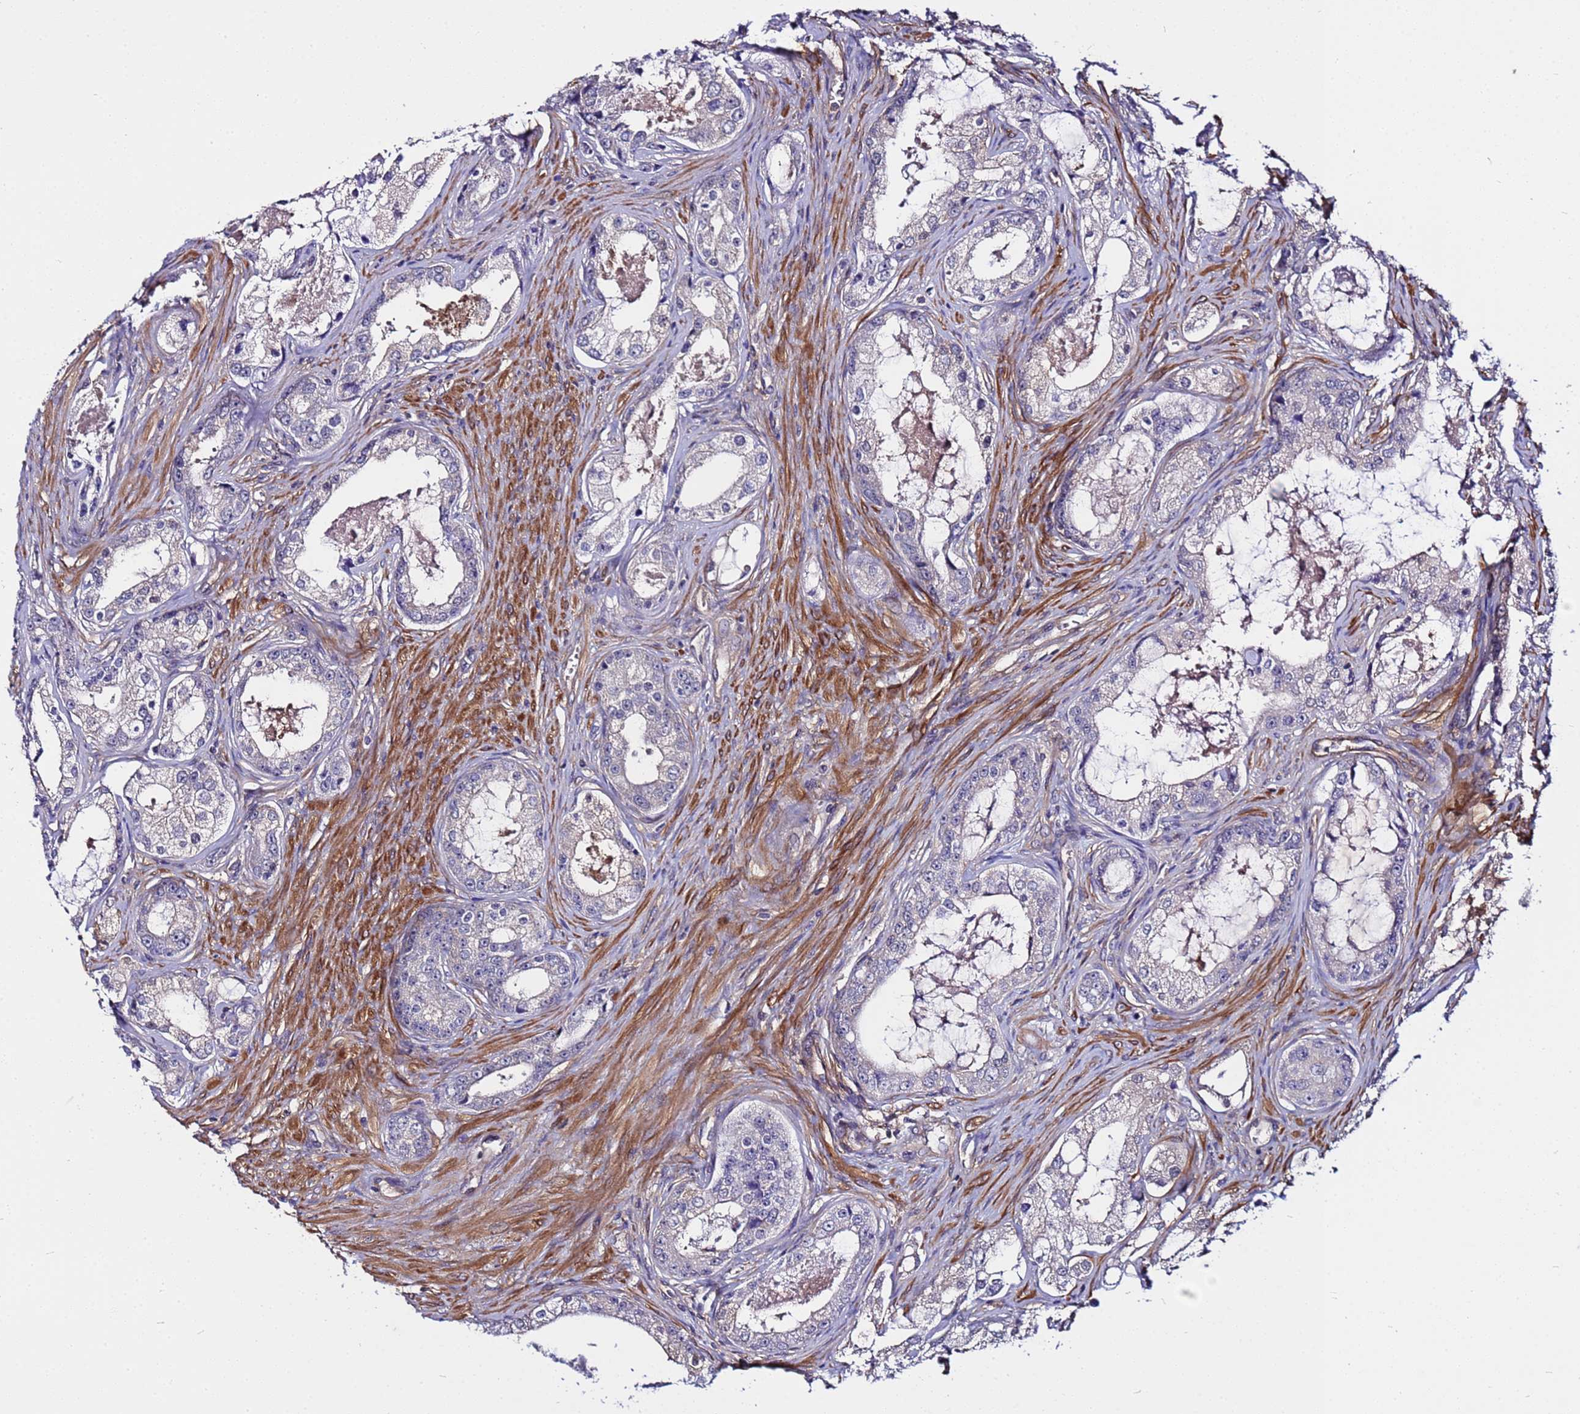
{"staining": {"intensity": "negative", "quantity": "none", "location": "none"}, "tissue": "prostate cancer", "cell_type": "Tumor cells", "image_type": "cancer", "snomed": [{"axis": "morphology", "description": "Adenocarcinoma, Low grade"}, {"axis": "topography", "description": "Prostate"}], "caption": "An image of human prostate cancer (adenocarcinoma (low-grade)) is negative for staining in tumor cells.", "gene": "STK38", "patient": {"sex": "male", "age": 68}}